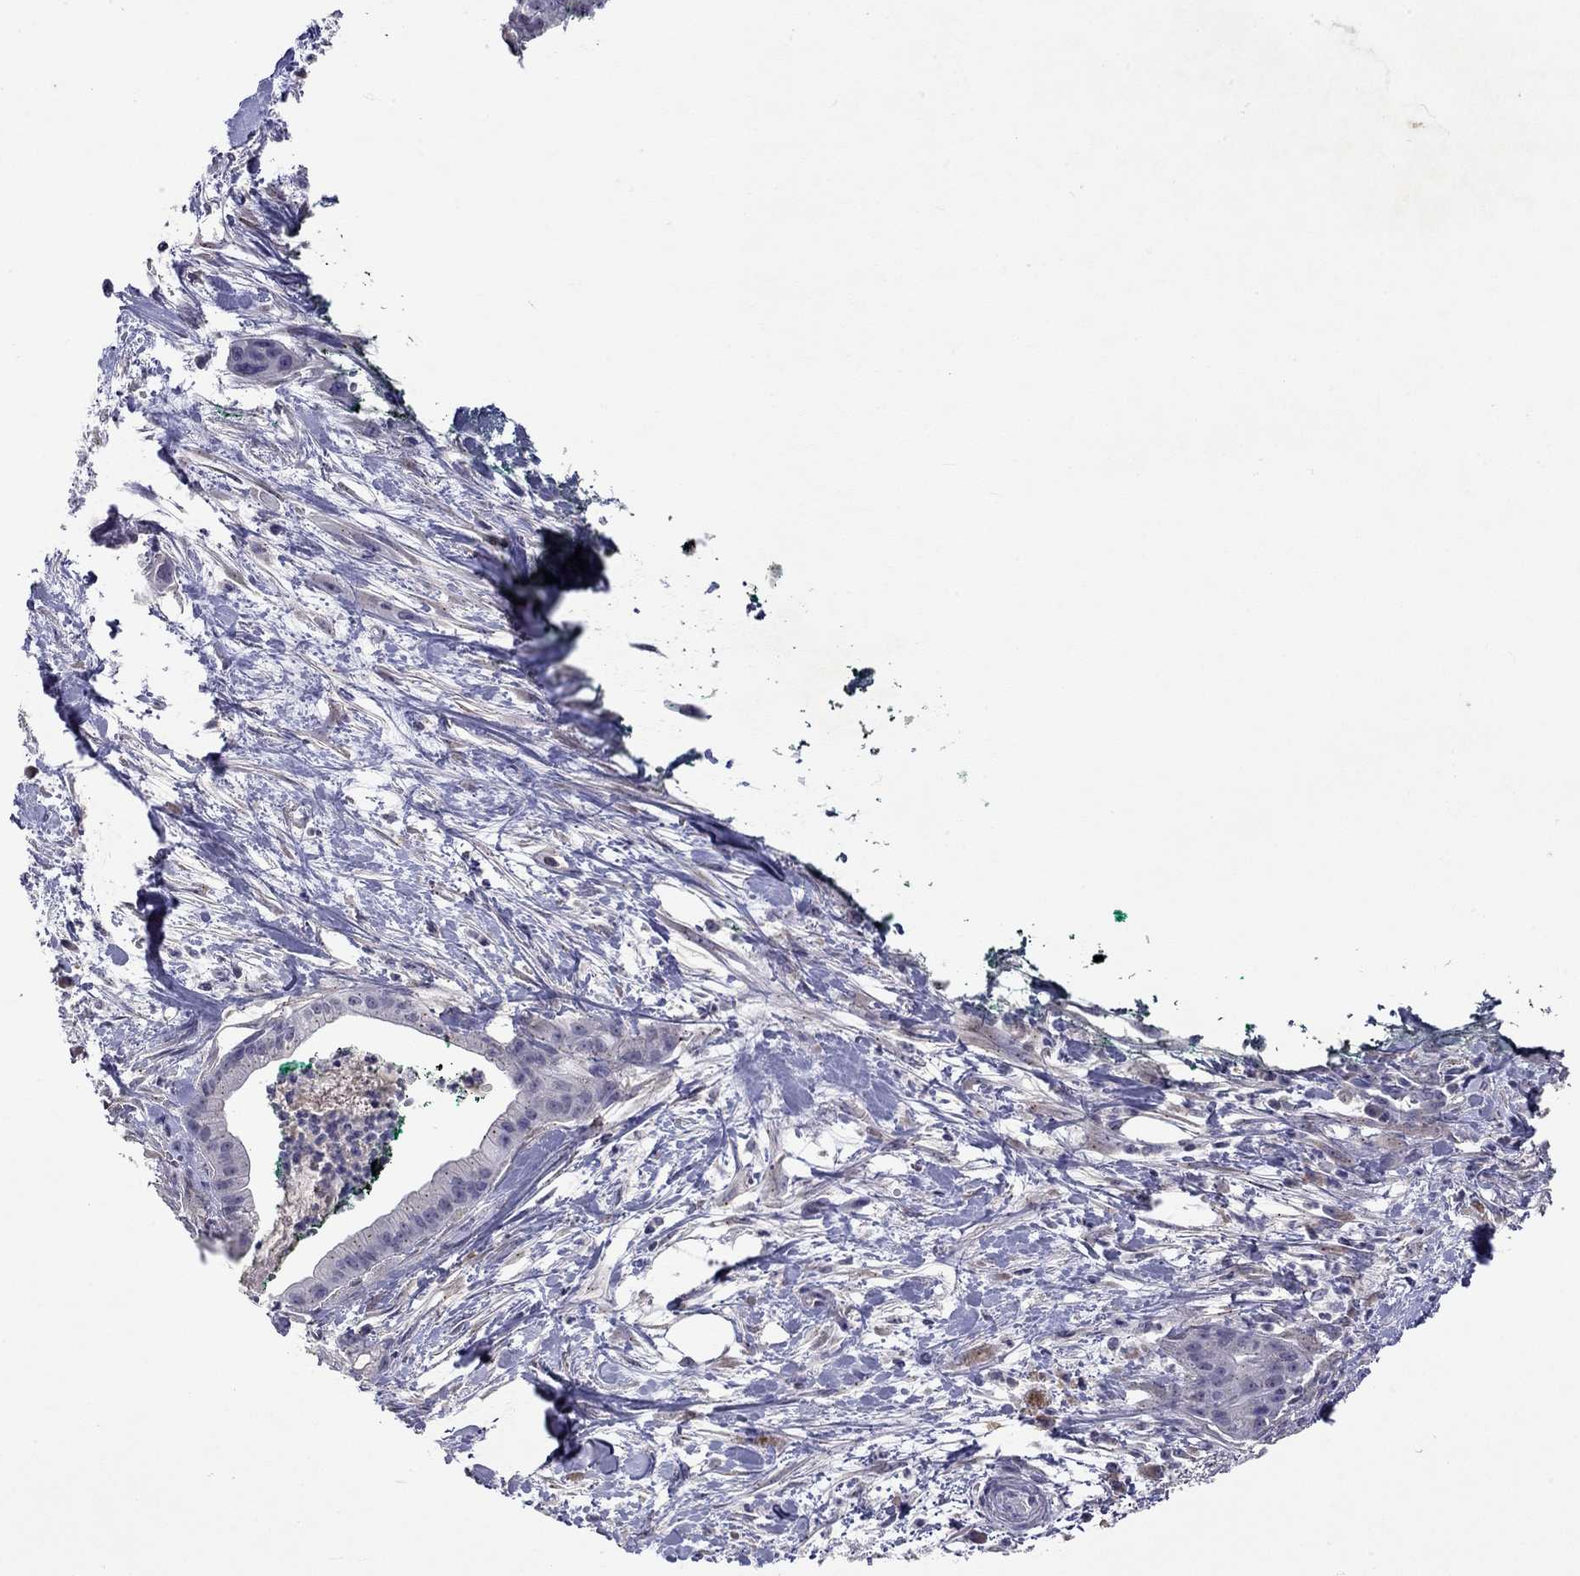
{"staining": {"intensity": "negative", "quantity": "none", "location": "none"}, "tissue": "pancreatic cancer", "cell_type": "Tumor cells", "image_type": "cancer", "snomed": [{"axis": "morphology", "description": "Normal tissue, NOS"}, {"axis": "morphology", "description": "Adenocarcinoma, NOS"}, {"axis": "topography", "description": "Lymph node"}, {"axis": "topography", "description": "Pancreas"}], "caption": "This image is of pancreatic cancer (adenocarcinoma) stained with immunohistochemistry (IHC) to label a protein in brown with the nuclei are counter-stained blue. There is no staining in tumor cells.", "gene": "WNK3", "patient": {"sex": "female", "age": 58}}